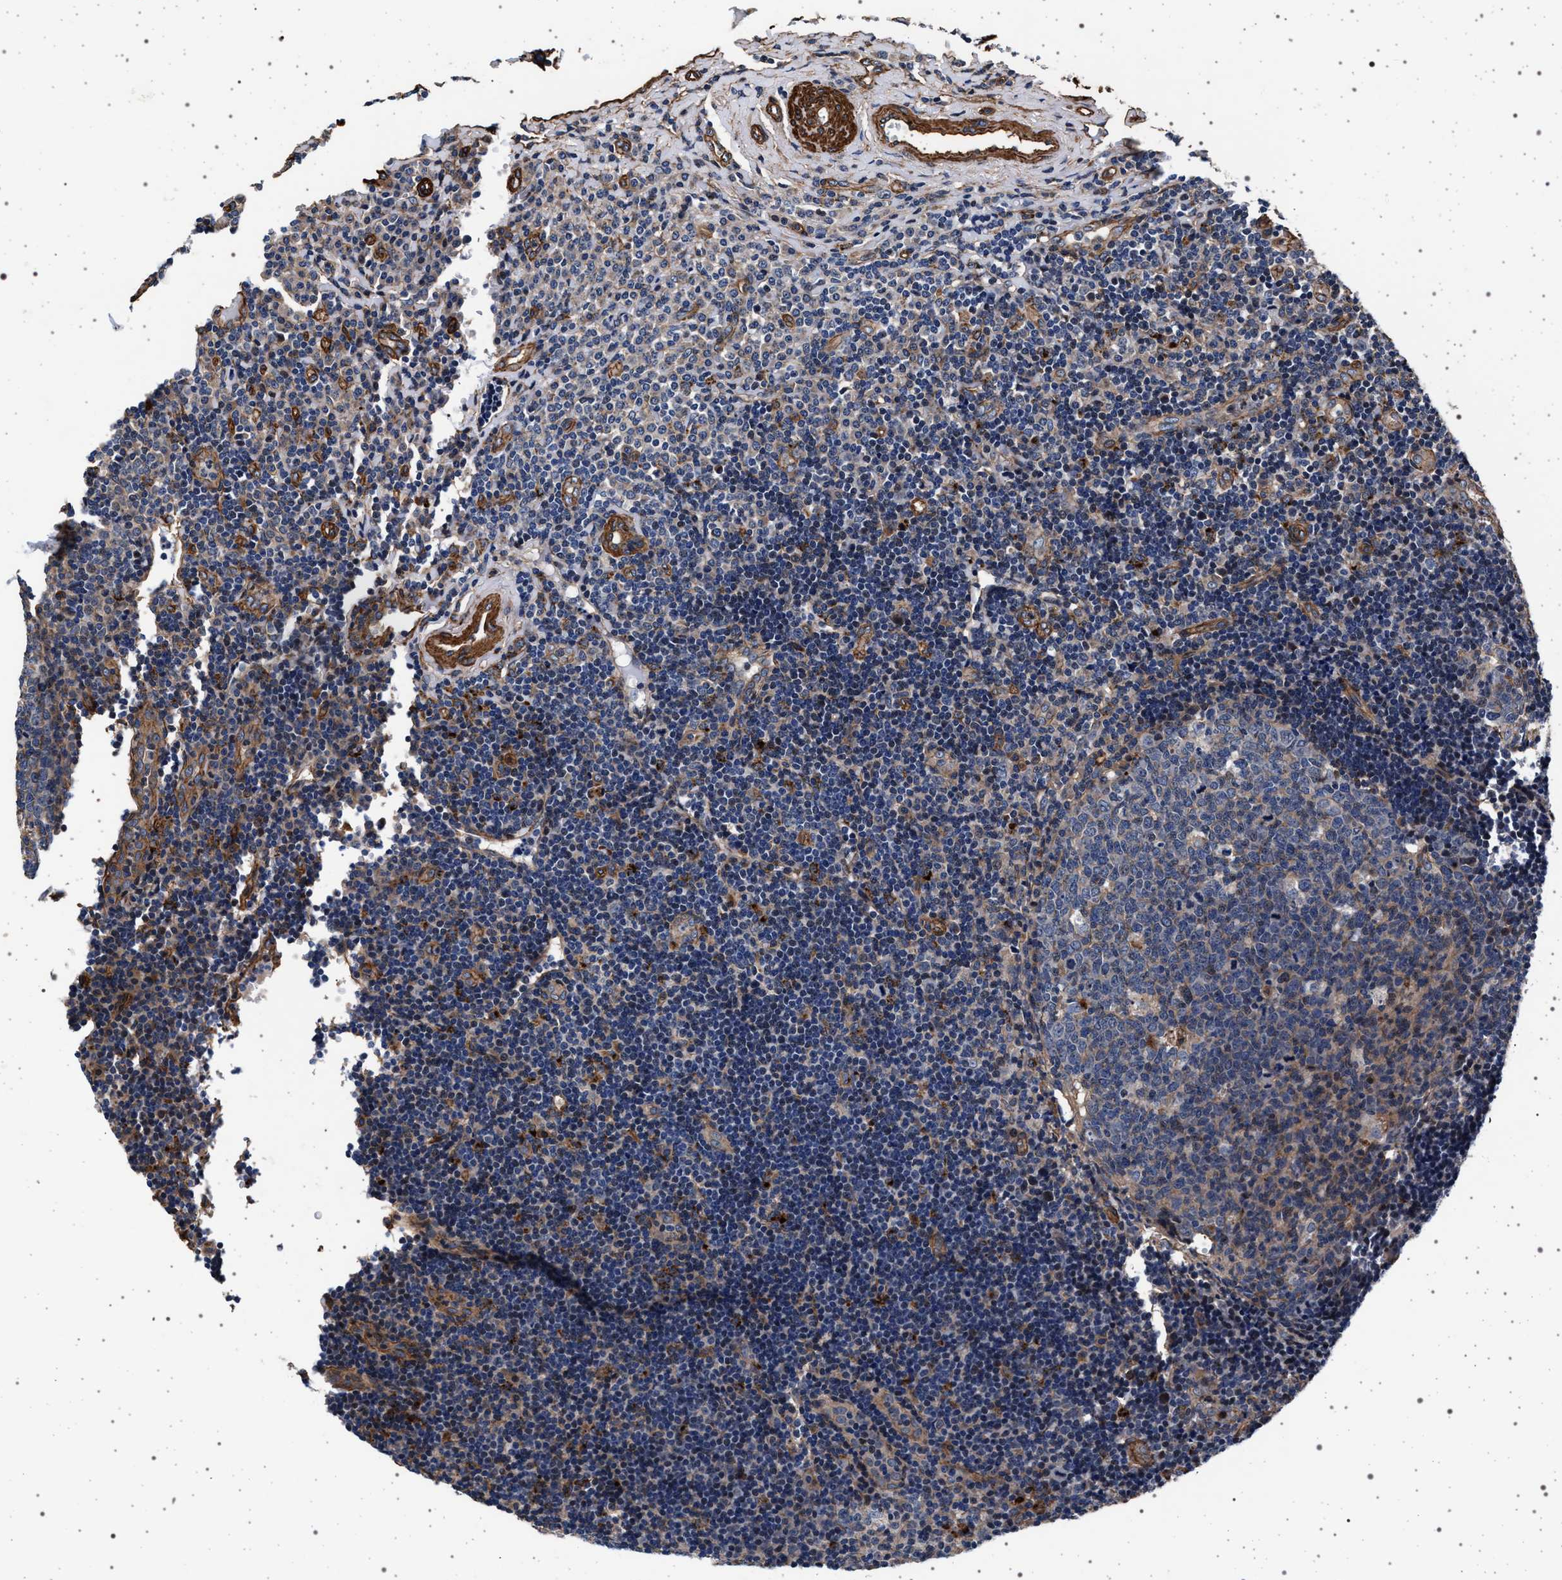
{"staining": {"intensity": "weak", "quantity": "<25%", "location": "cytoplasmic/membranous,nuclear"}, "tissue": "tonsil", "cell_type": "Germinal center cells", "image_type": "normal", "snomed": [{"axis": "morphology", "description": "Normal tissue, NOS"}, {"axis": "topography", "description": "Tonsil"}], "caption": "This is a photomicrograph of immunohistochemistry (IHC) staining of normal tonsil, which shows no staining in germinal center cells.", "gene": "KCNK6", "patient": {"sex": "female", "age": 40}}